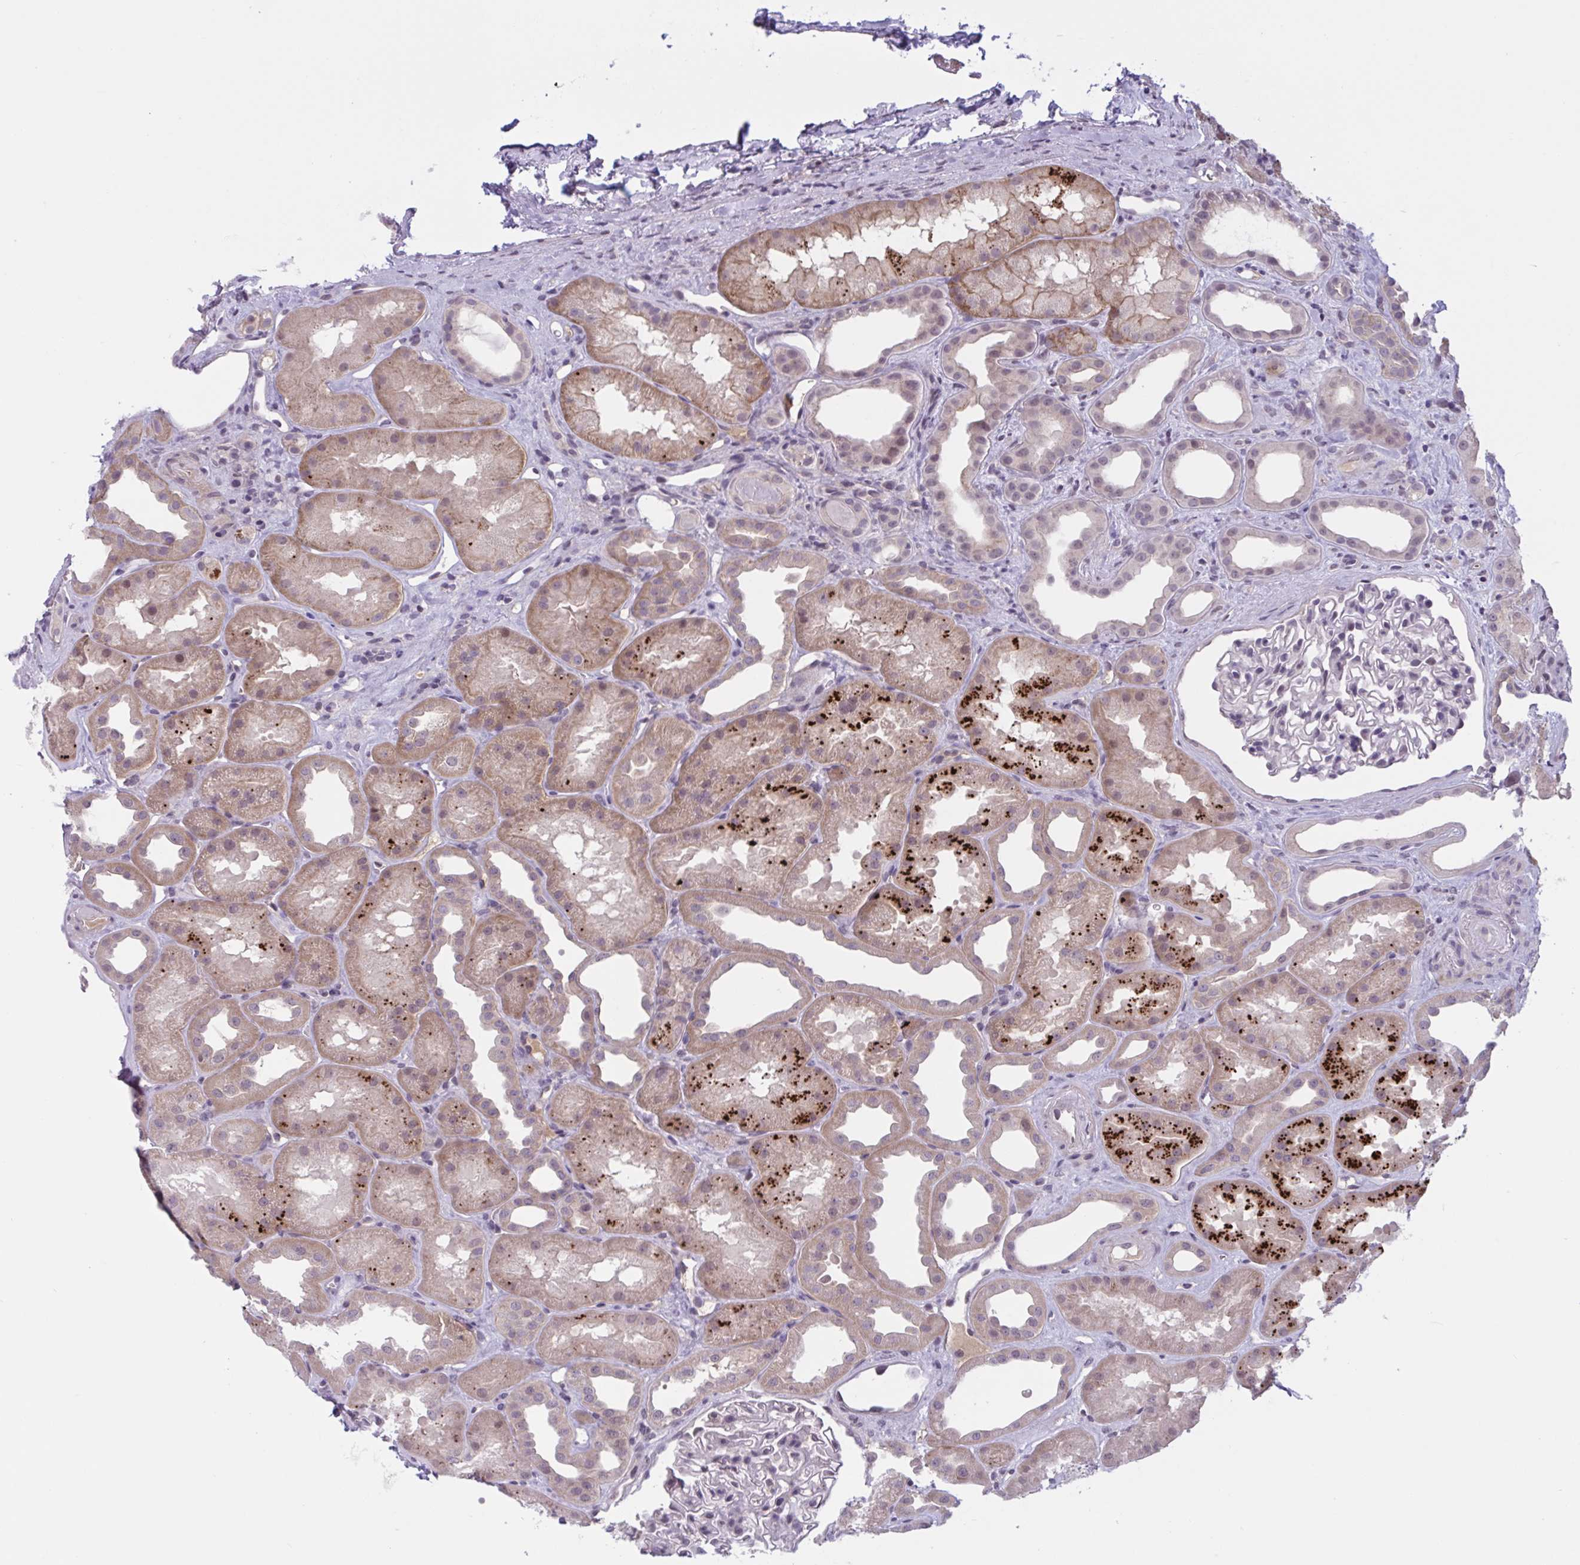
{"staining": {"intensity": "negative", "quantity": "none", "location": "none"}, "tissue": "kidney", "cell_type": "Cells in glomeruli", "image_type": "normal", "snomed": [{"axis": "morphology", "description": "Normal tissue, NOS"}, {"axis": "topography", "description": "Kidney"}], "caption": "Cells in glomeruli show no significant expression in unremarkable kidney. The staining is performed using DAB (3,3'-diaminobenzidine) brown chromogen with nuclei counter-stained in using hematoxylin.", "gene": "TTC7B", "patient": {"sex": "male", "age": 61}}